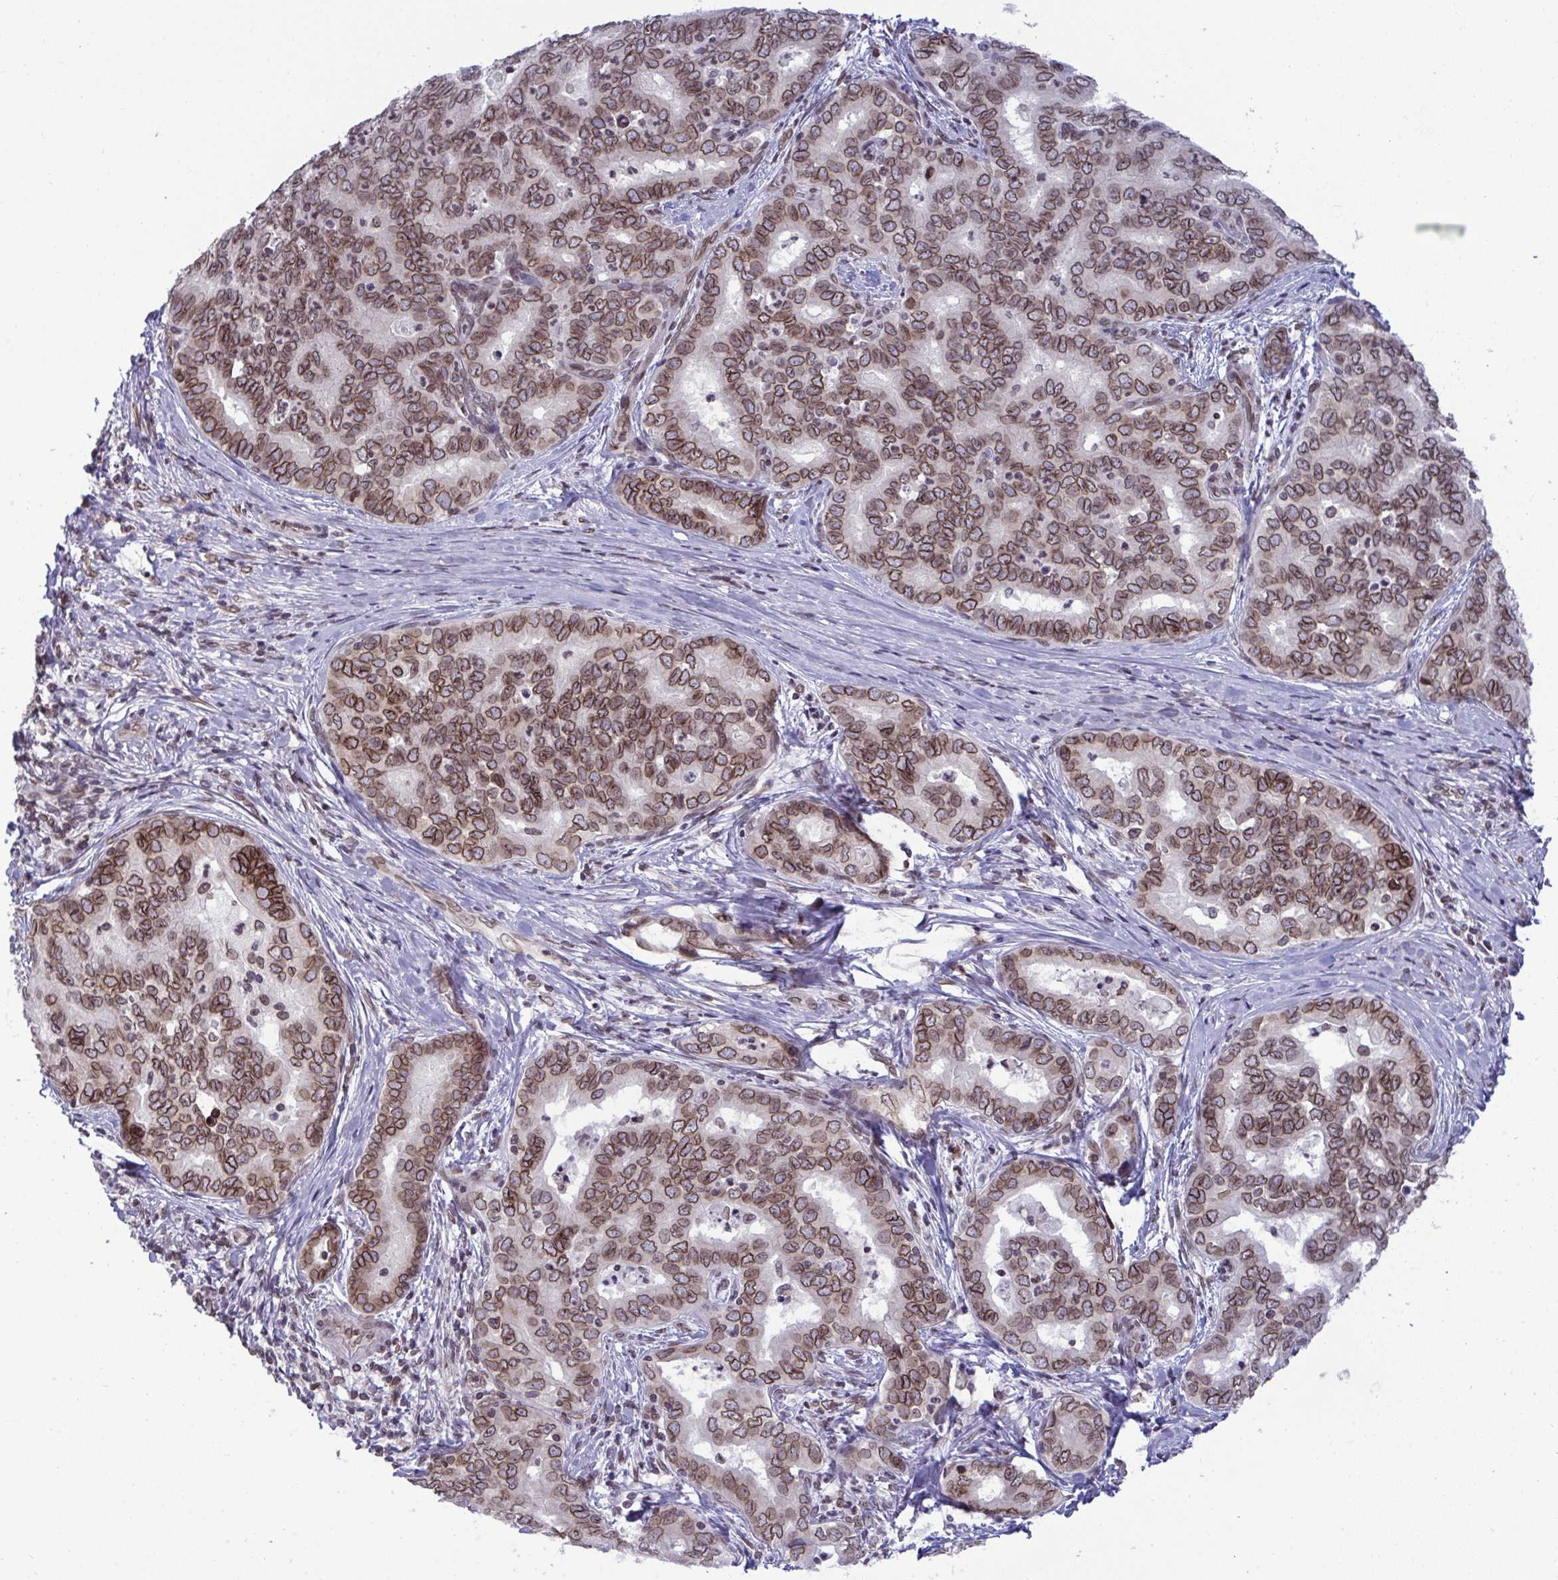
{"staining": {"intensity": "moderate", "quantity": ">75%", "location": "cytoplasmic/membranous,nuclear"}, "tissue": "liver cancer", "cell_type": "Tumor cells", "image_type": "cancer", "snomed": [{"axis": "morphology", "description": "Cholangiocarcinoma"}, {"axis": "topography", "description": "Liver"}], "caption": "About >75% of tumor cells in human cholangiocarcinoma (liver) display moderate cytoplasmic/membranous and nuclear protein staining as visualized by brown immunohistochemical staining.", "gene": "RANBP2", "patient": {"sex": "female", "age": 64}}